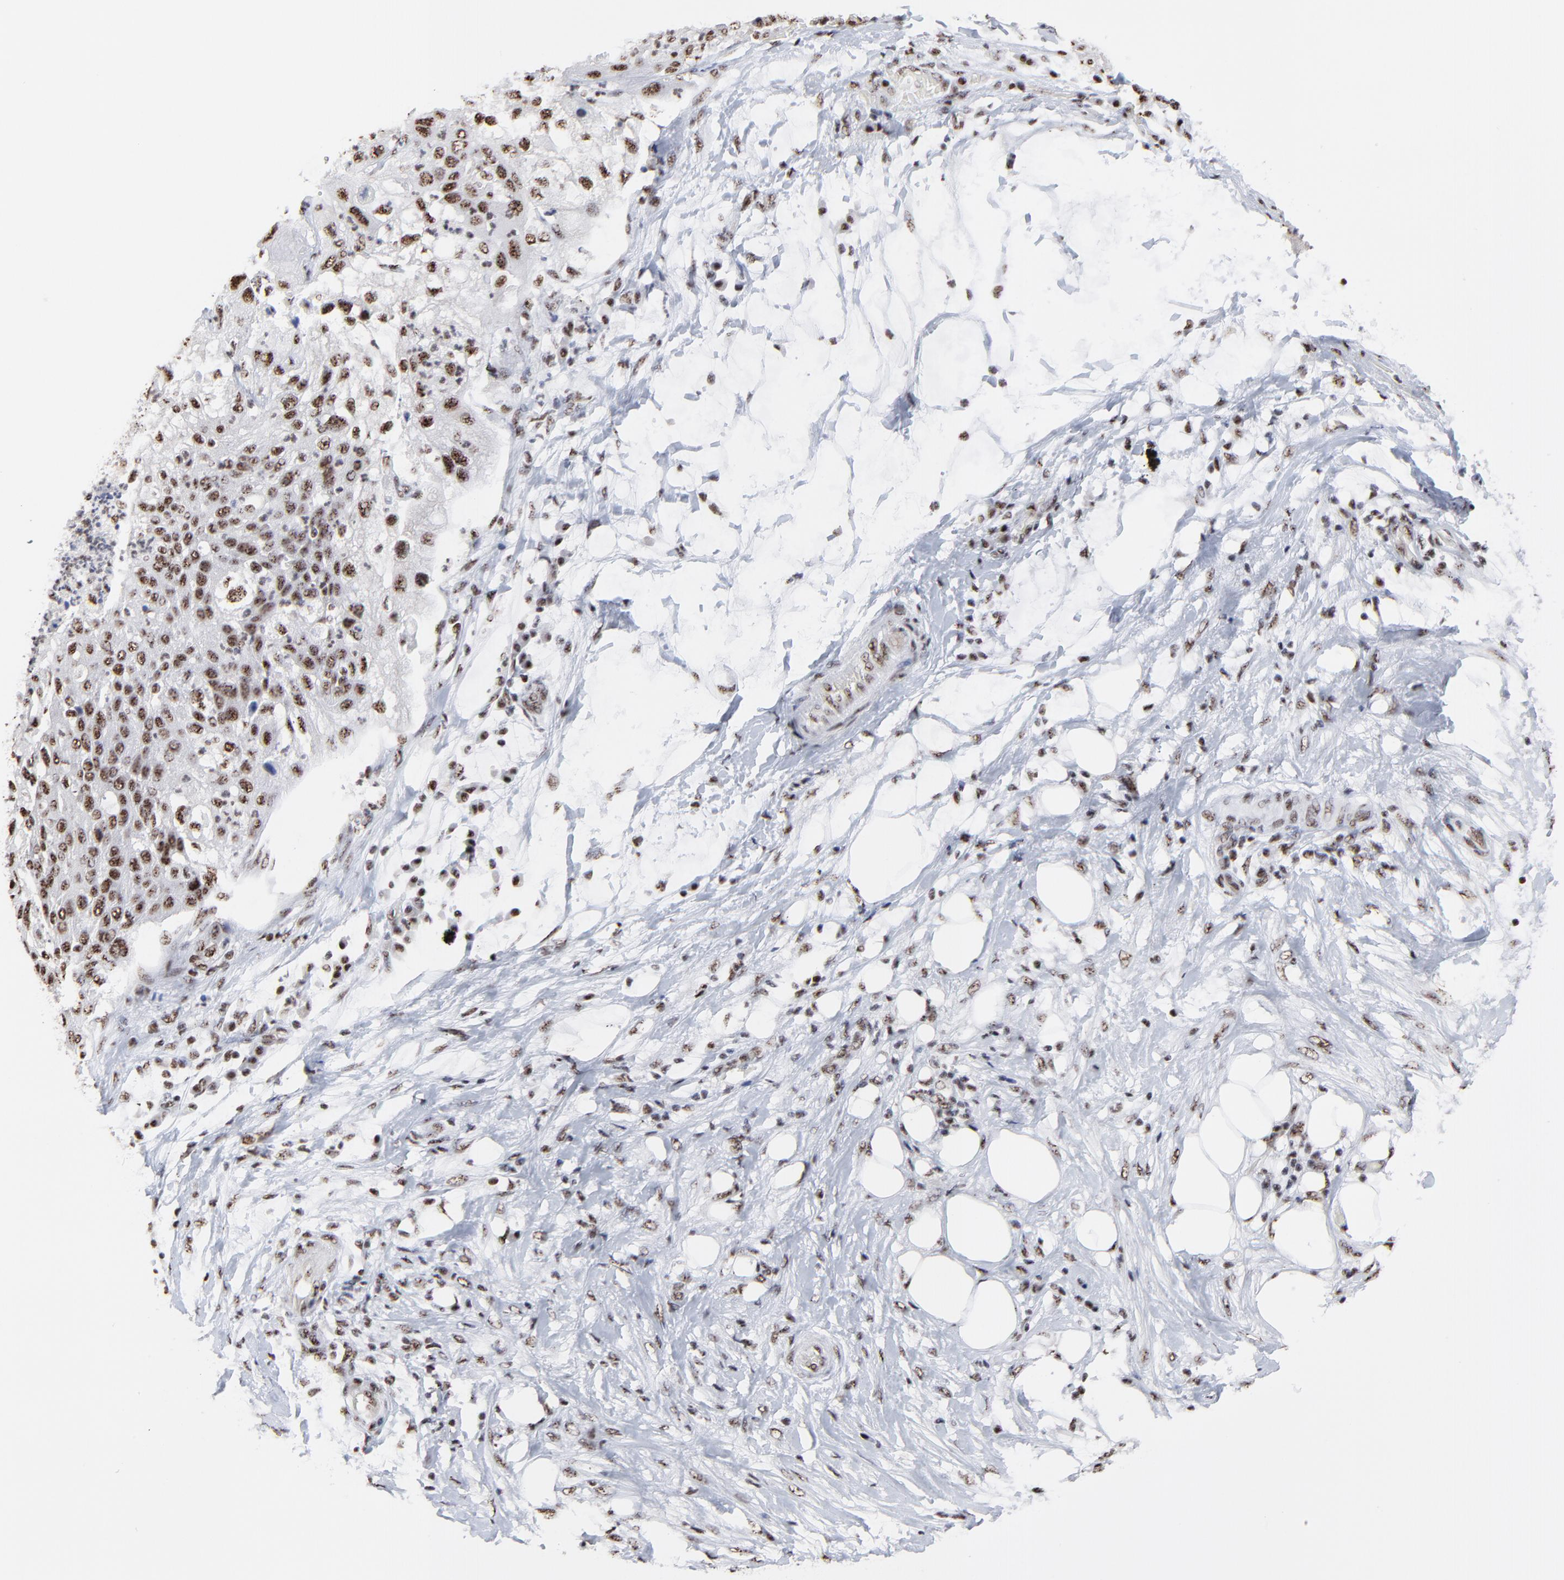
{"staining": {"intensity": "moderate", "quantity": ">75%", "location": "nuclear"}, "tissue": "lung cancer", "cell_type": "Tumor cells", "image_type": "cancer", "snomed": [{"axis": "morphology", "description": "Inflammation, NOS"}, {"axis": "morphology", "description": "Squamous cell carcinoma, NOS"}, {"axis": "topography", "description": "Lymph node"}, {"axis": "topography", "description": "Soft tissue"}, {"axis": "topography", "description": "Lung"}], "caption": "Immunohistochemical staining of human lung cancer exhibits moderate nuclear protein expression in approximately >75% of tumor cells. The staining is performed using DAB (3,3'-diaminobenzidine) brown chromogen to label protein expression. The nuclei are counter-stained blue using hematoxylin.", "gene": "MBD4", "patient": {"sex": "male", "age": 66}}